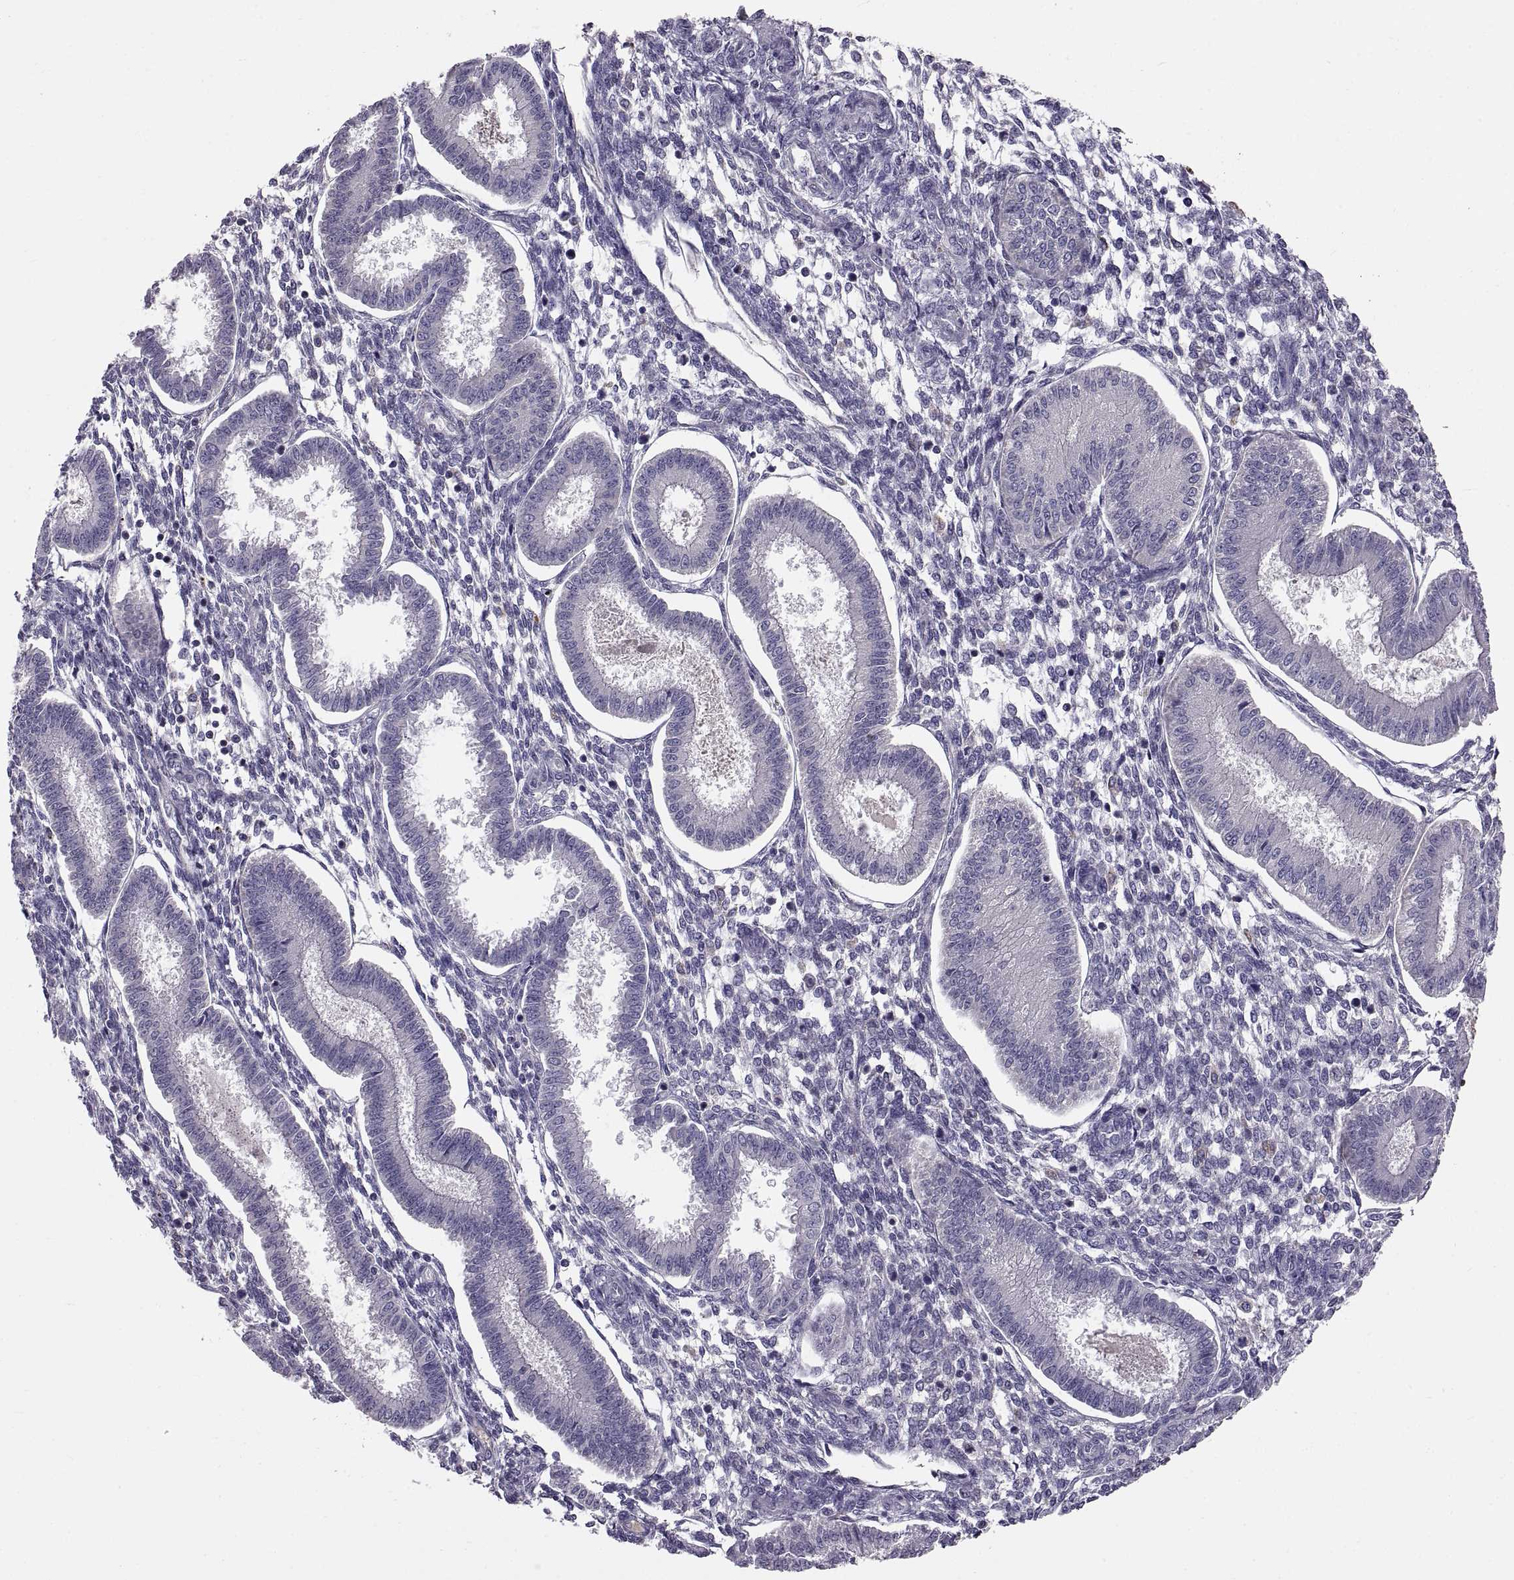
{"staining": {"intensity": "negative", "quantity": "none", "location": "none"}, "tissue": "endometrium", "cell_type": "Cells in endometrial stroma", "image_type": "normal", "snomed": [{"axis": "morphology", "description": "Normal tissue, NOS"}, {"axis": "topography", "description": "Endometrium"}], "caption": "A histopathology image of endometrium stained for a protein reveals no brown staining in cells in endometrial stroma.", "gene": "ADAM32", "patient": {"sex": "female", "age": 43}}